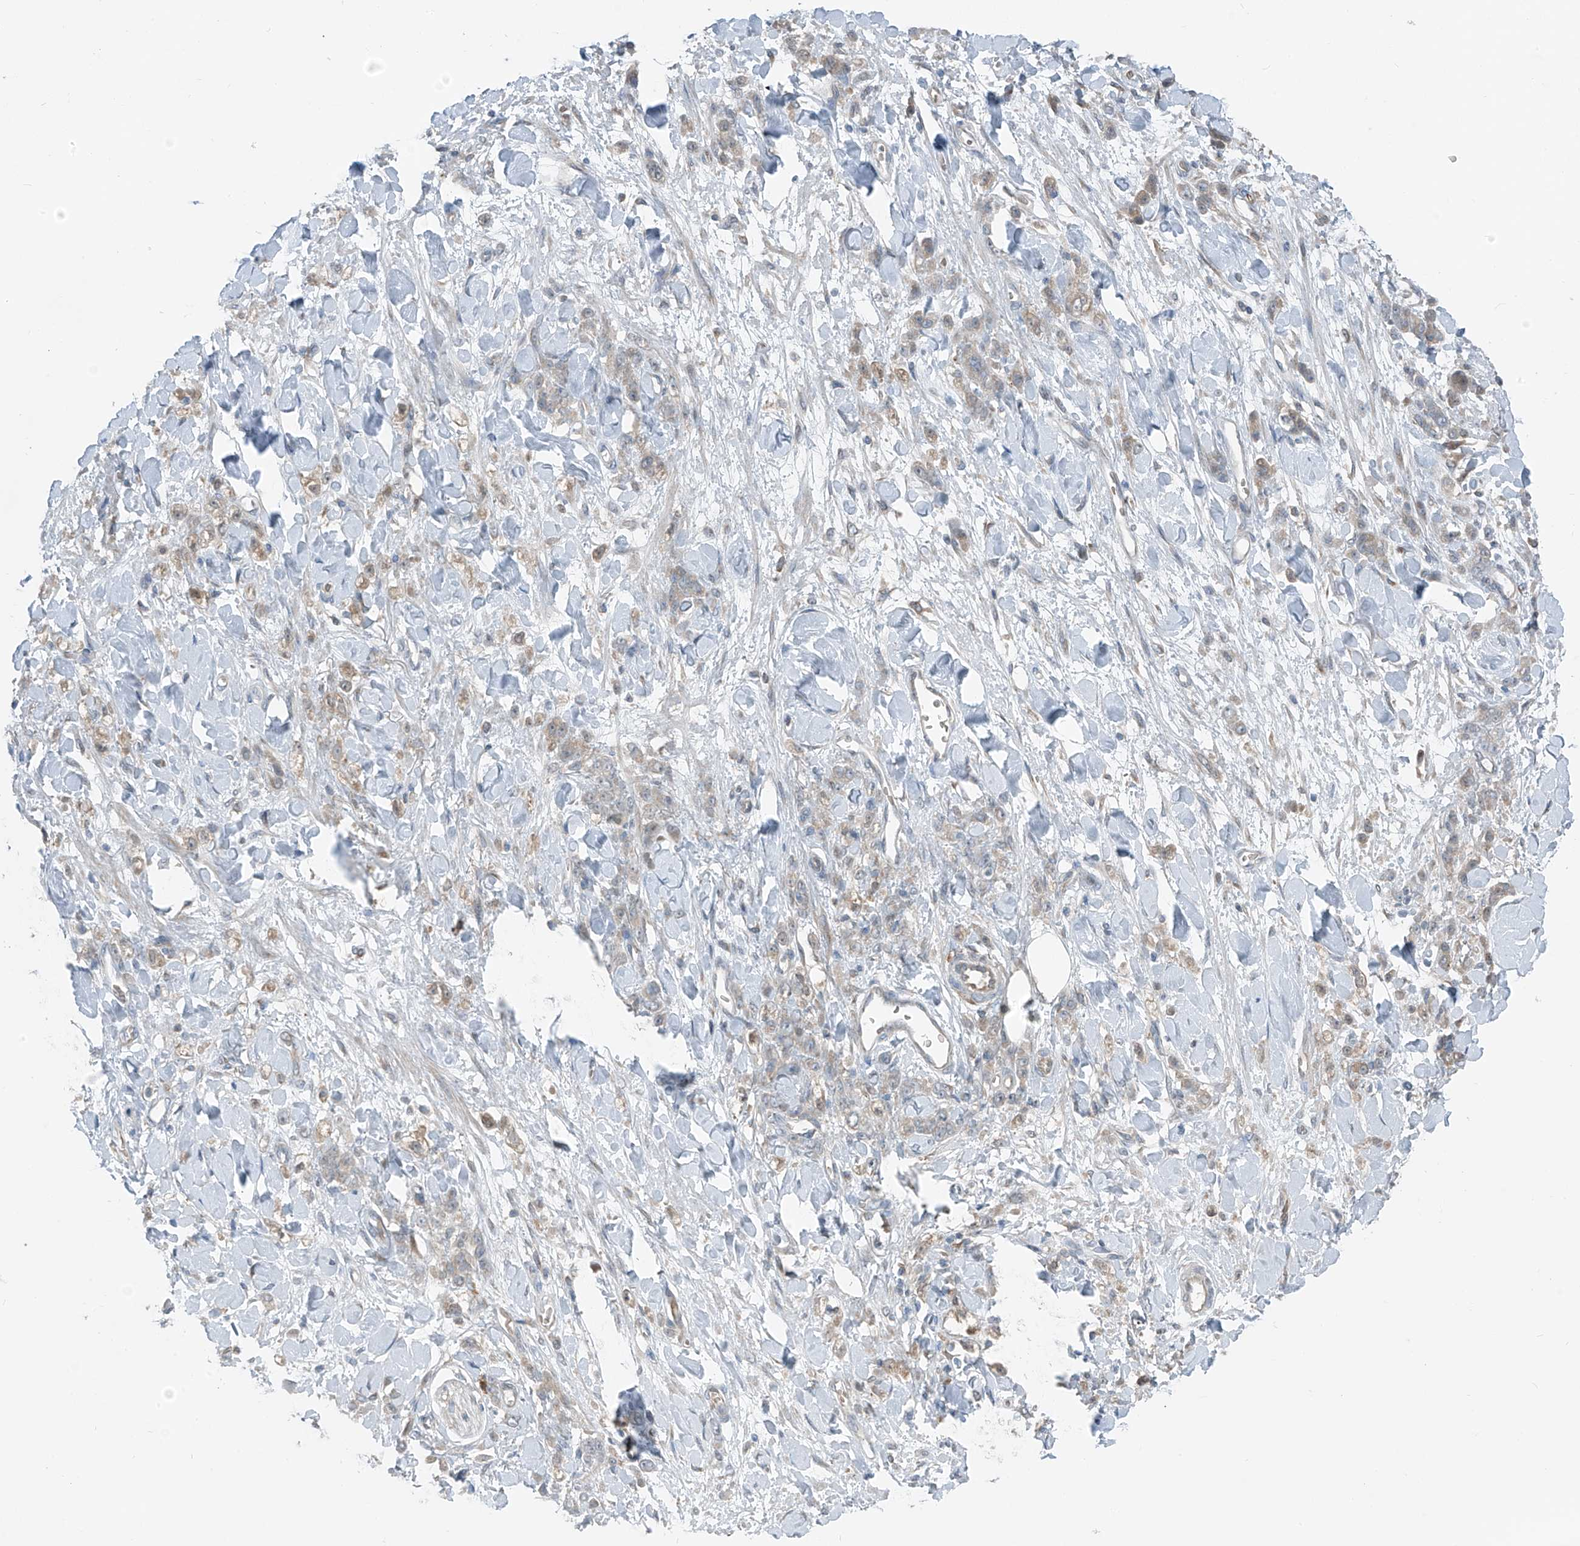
{"staining": {"intensity": "weak", "quantity": "25%-75%", "location": "cytoplasmic/membranous"}, "tissue": "stomach cancer", "cell_type": "Tumor cells", "image_type": "cancer", "snomed": [{"axis": "morphology", "description": "Normal tissue, NOS"}, {"axis": "morphology", "description": "Adenocarcinoma, NOS"}, {"axis": "topography", "description": "Stomach"}], "caption": "Human stomach adenocarcinoma stained with a protein marker exhibits weak staining in tumor cells.", "gene": "SLC12A6", "patient": {"sex": "male", "age": 82}}